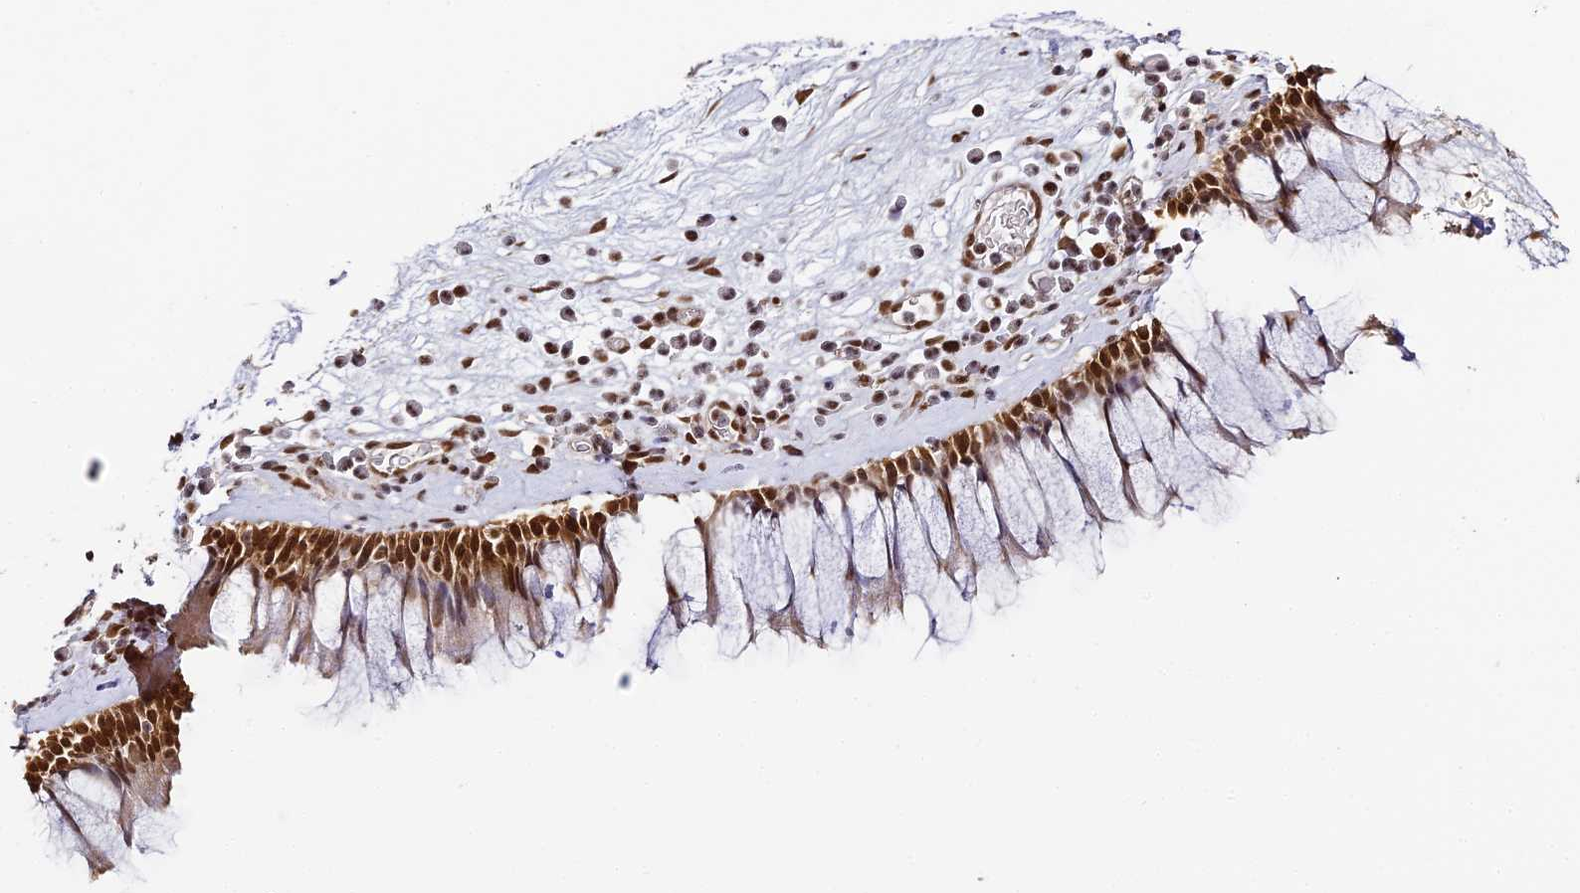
{"staining": {"intensity": "strong", "quantity": ">75%", "location": "nuclear"}, "tissue": "nasopharynx", "cell_type": "Respiratory epithelial cells", "image_type": "normal", "snomed": [{"axis": "morphology", "description": "Normal tissue, NOS"}, {"axis": "morphology", "description": "Inflammation, NOS"}, {"axis": "topography", "description": "Nasopharynx"}], "caption": "The micrograph demonstrates immunohistochemical staining of normal nasopharynx. There is strong nuclear staining is identified in approximately >75% of respiratory epithelial cells.", "gene": "HNRNPA1", "patient": {"sex": "male", "age": 70}}